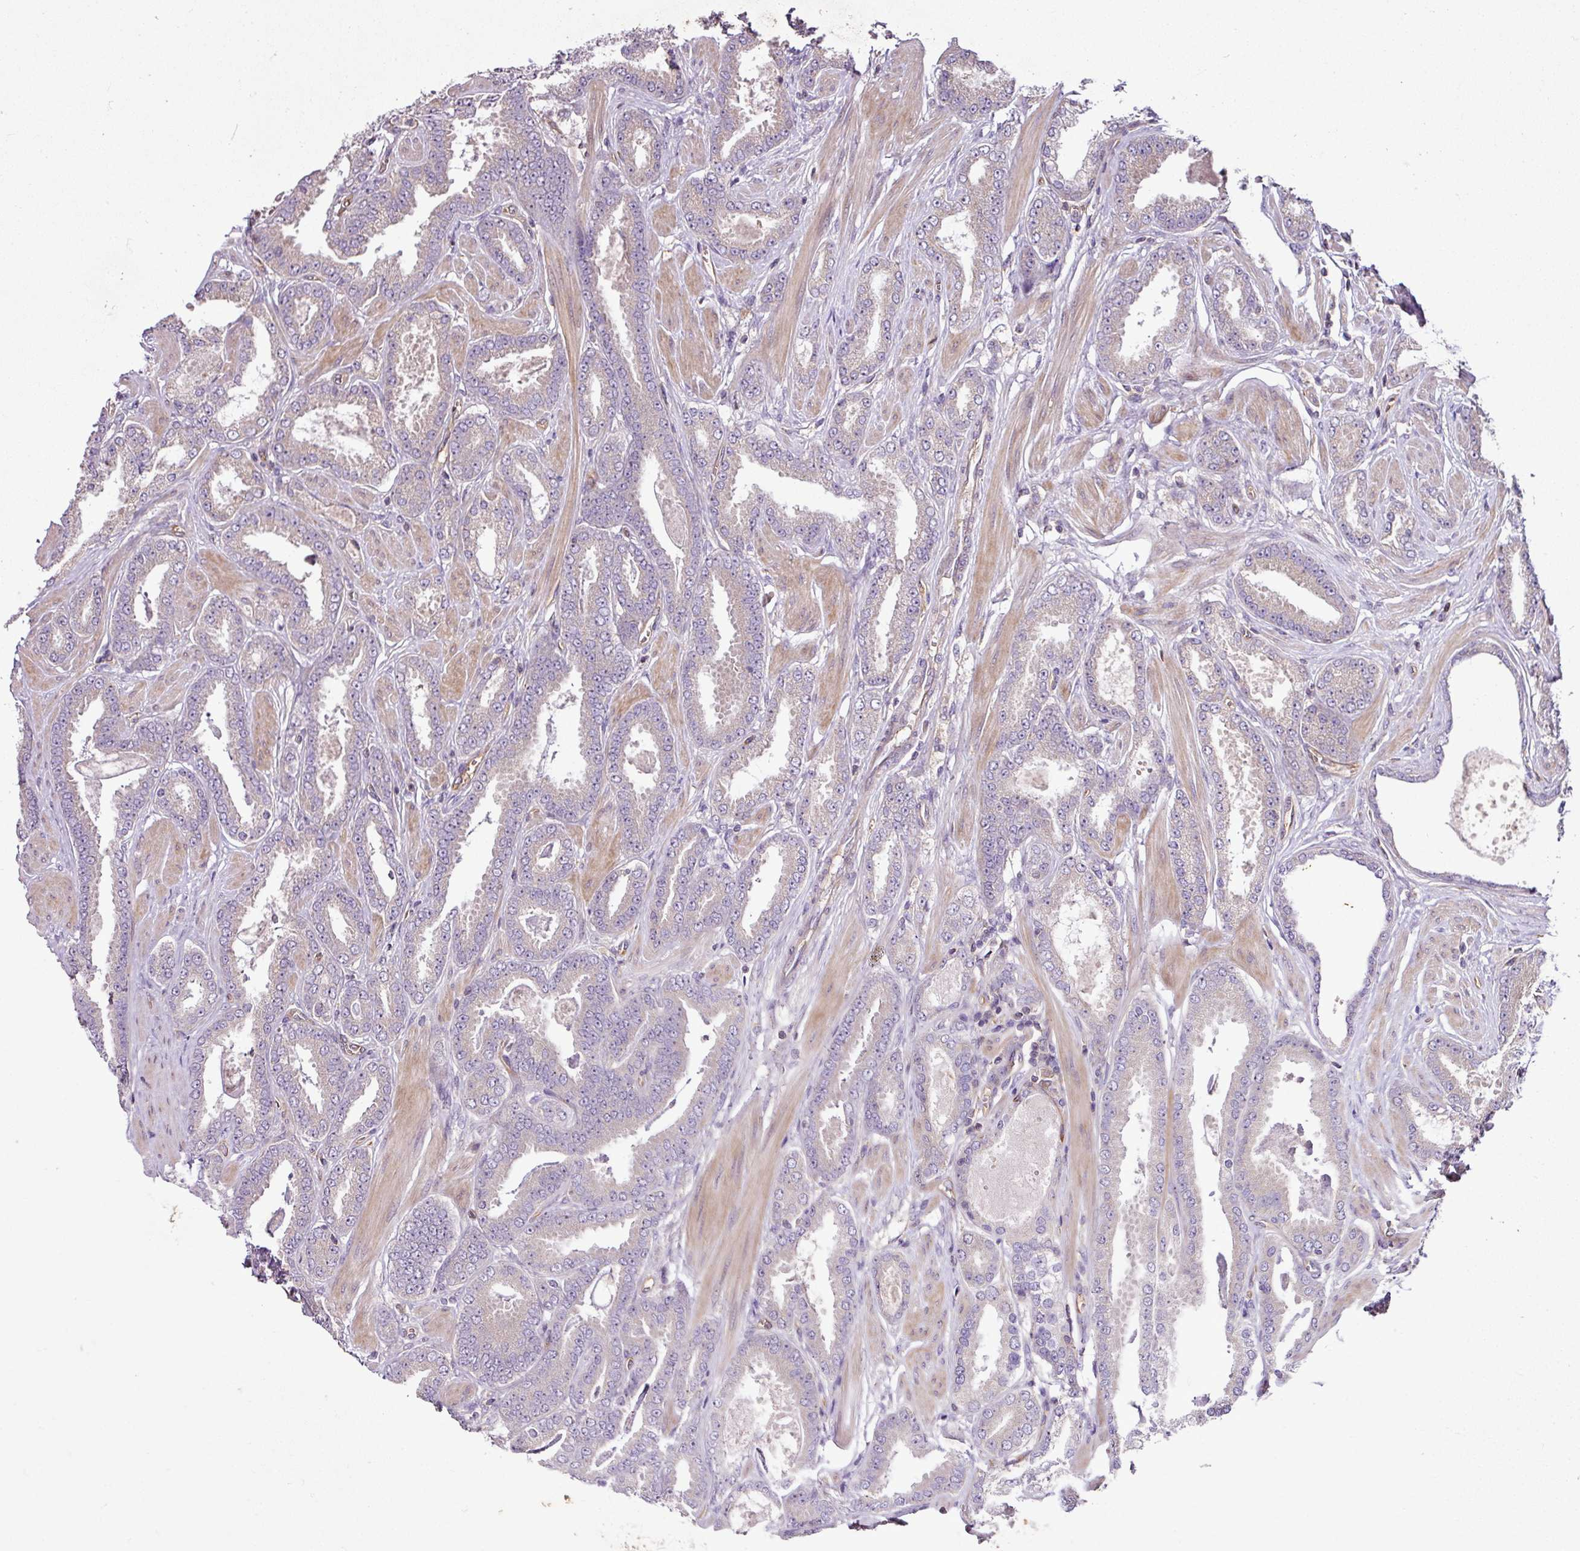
{"staining": {"intensity": "weak", "quantity": "25%-75%", "location": "cytoplasmic/membranous"}, "tissue": "prostate cancer", "cell_type": "Tumor cells", "image_type": "cancer", "snomed": [{"axis": "morphology", "description": "Adenocarcinoma, Low grade"}, {"axis": "topography", "description": "Prostate"}], "caption": "This micrograph exhibits IHC staining of prostate cancer (adenocarcinoma (low-grade)), with low weak cytoplasmic/membranous expression in about 25%-75% of tumor cells.", "gene": "ZNF106", "patient": {"sex": "male", "age": 42}}